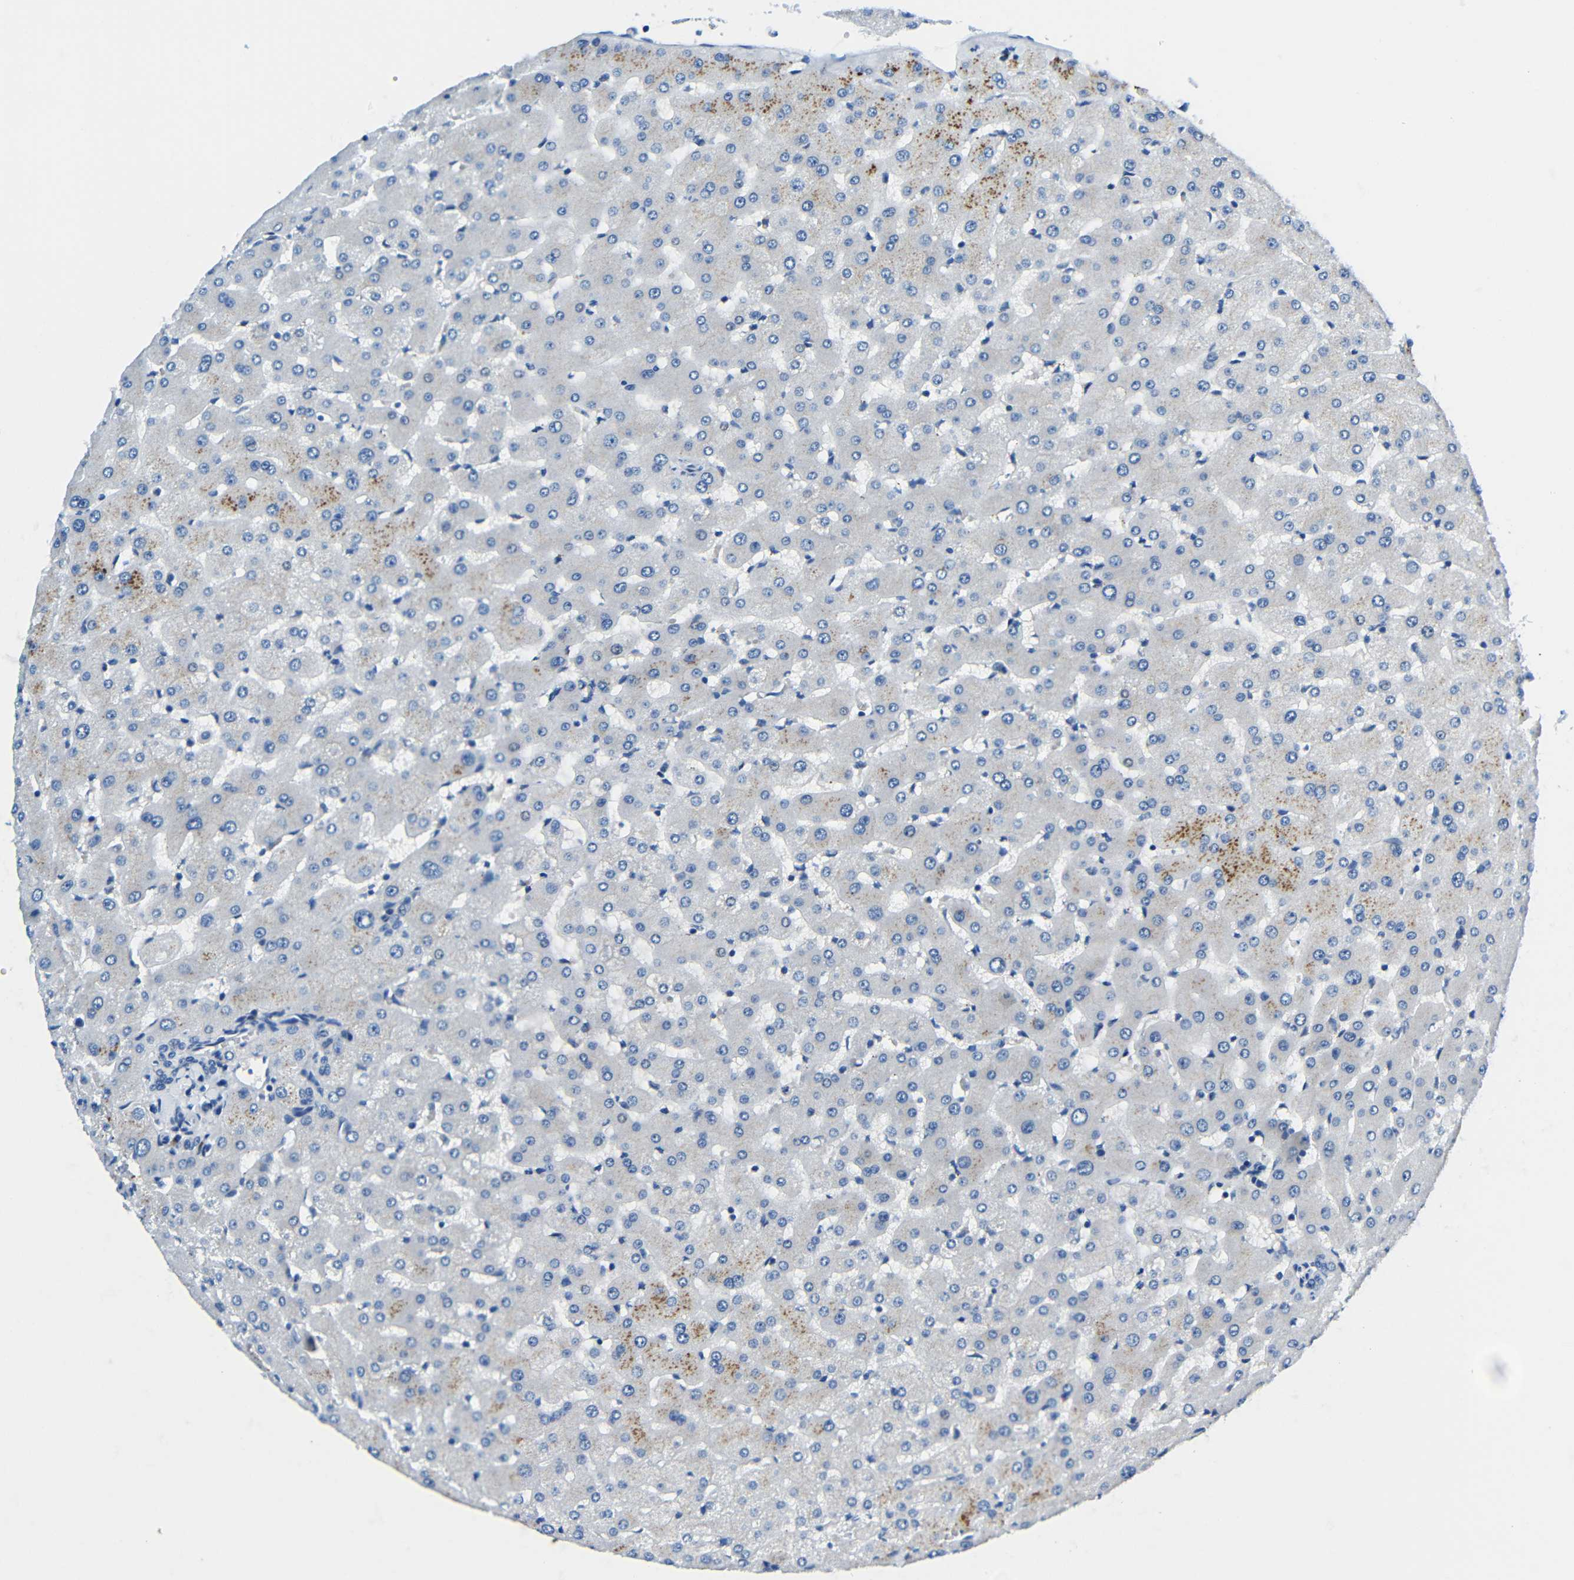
{"staining": {"intensity": "negative", "quantity": "none", "location": "none"}, "tissue": "liver", "cell_type": "Cholangiocytes", "image_type": "normal", "snomed": [{"axis": "morphology", "description": "Normal tissue, NOS"}, {"axis": "topography", "description": "Liver"}], "caption": "Immunohistochemistry of unremarkable human liver reveals no positivity in cholangiocytes.", "gene": "USO1", "patient": {"sex": "female", "age": 63}}